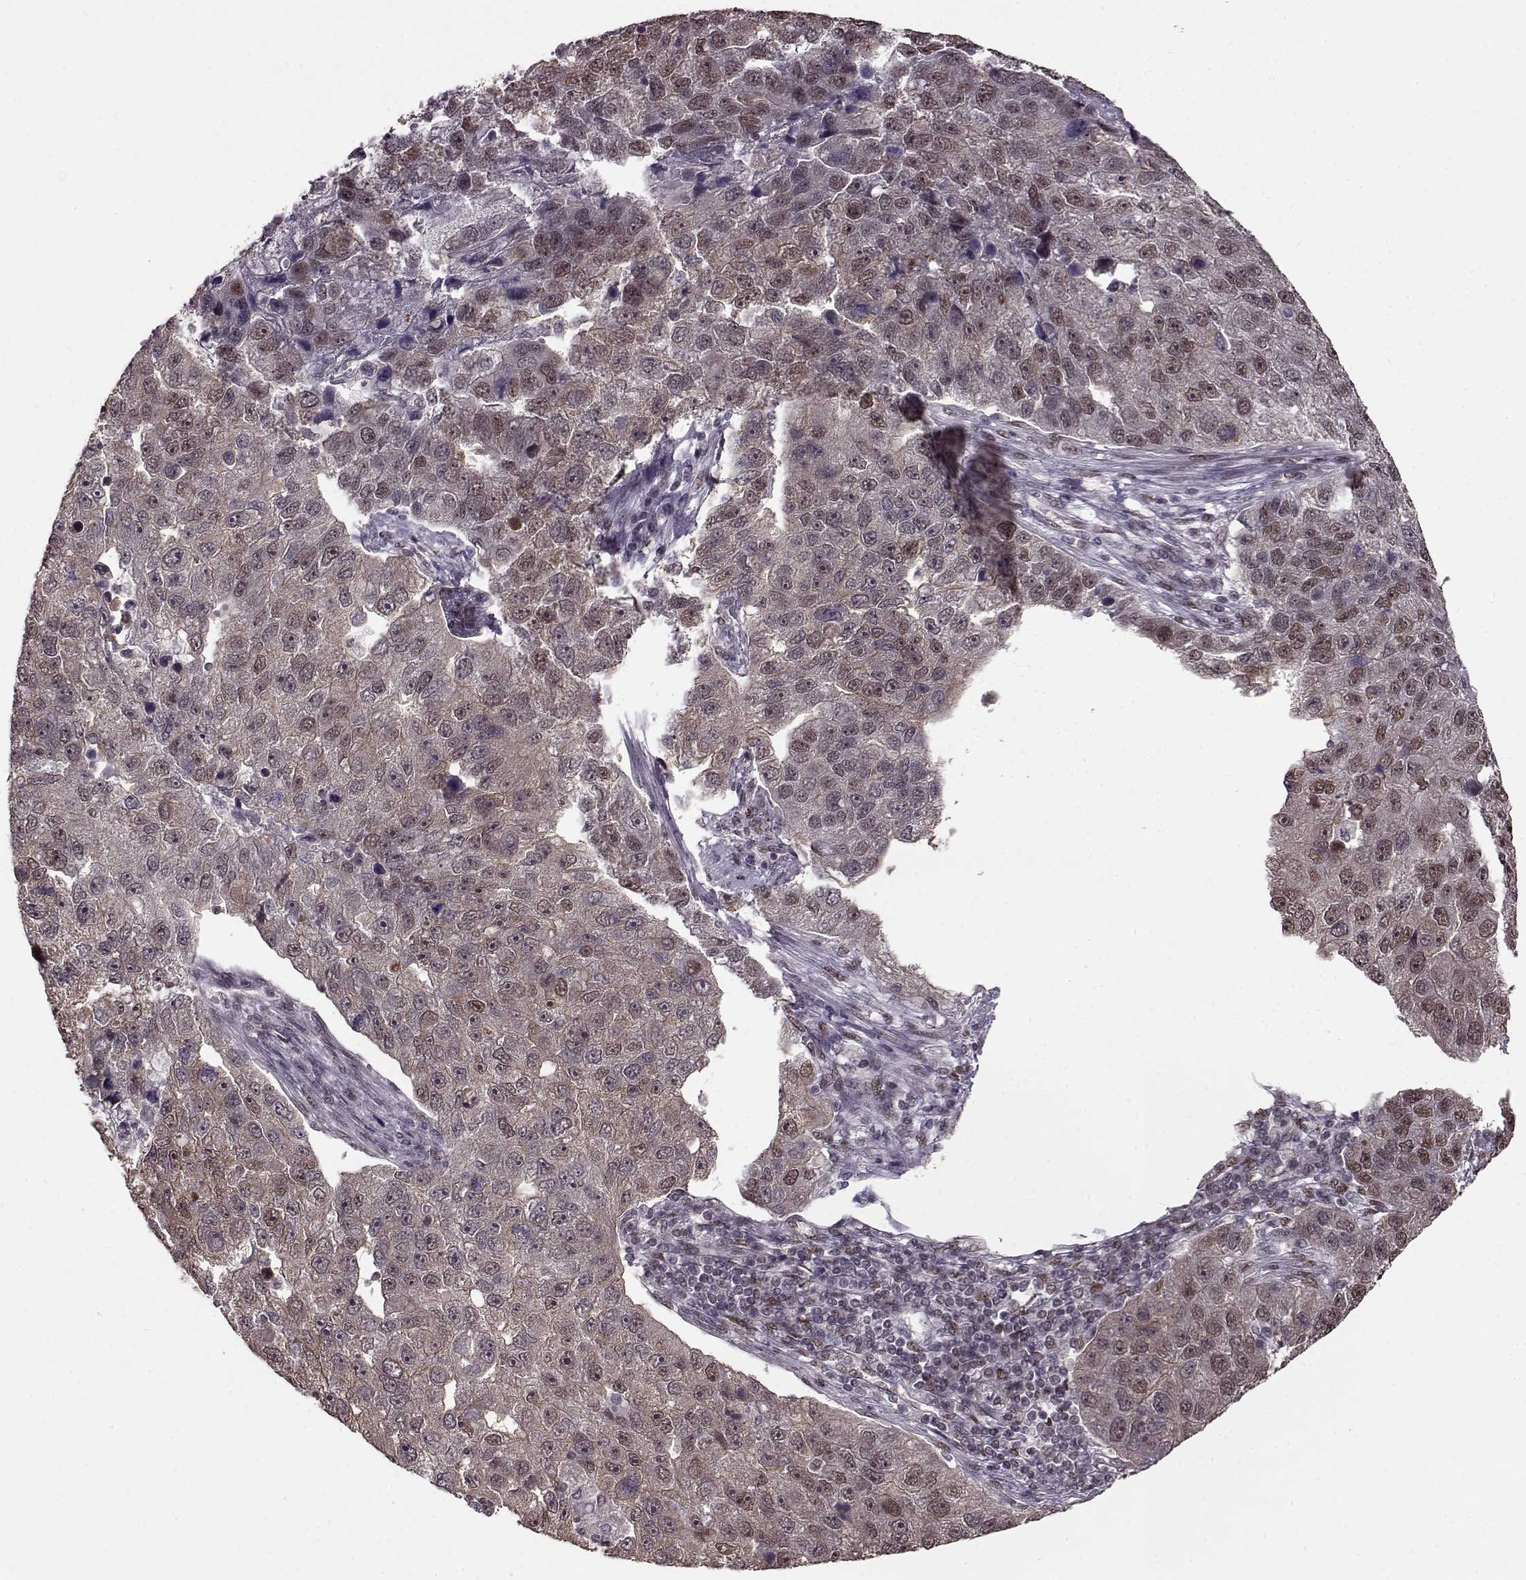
{"staining": {"intensity": "weak", "quantity": ">75%", "location": "cytoplasmic/membranous,nuclear"}, "tissue": "pancreatic cancer", "cell_type": "Tumor cells", "image_type": "cancer", "snomed": [{"axis": "morphology", "description": "Adenocarcinoma, NOS"}, {"axis": "topography", "description": "Pancreas"}], "caption": "The histopathology image reveals immunohistochemical staining of pancreatic cancer (adenocarcinoma). There is weak cytoplasmic/membranous and nuclear expression is present in approximately >75% of tumor cells.", "gene": "FTO", "patient": {"sex": "female", "age": 61}}